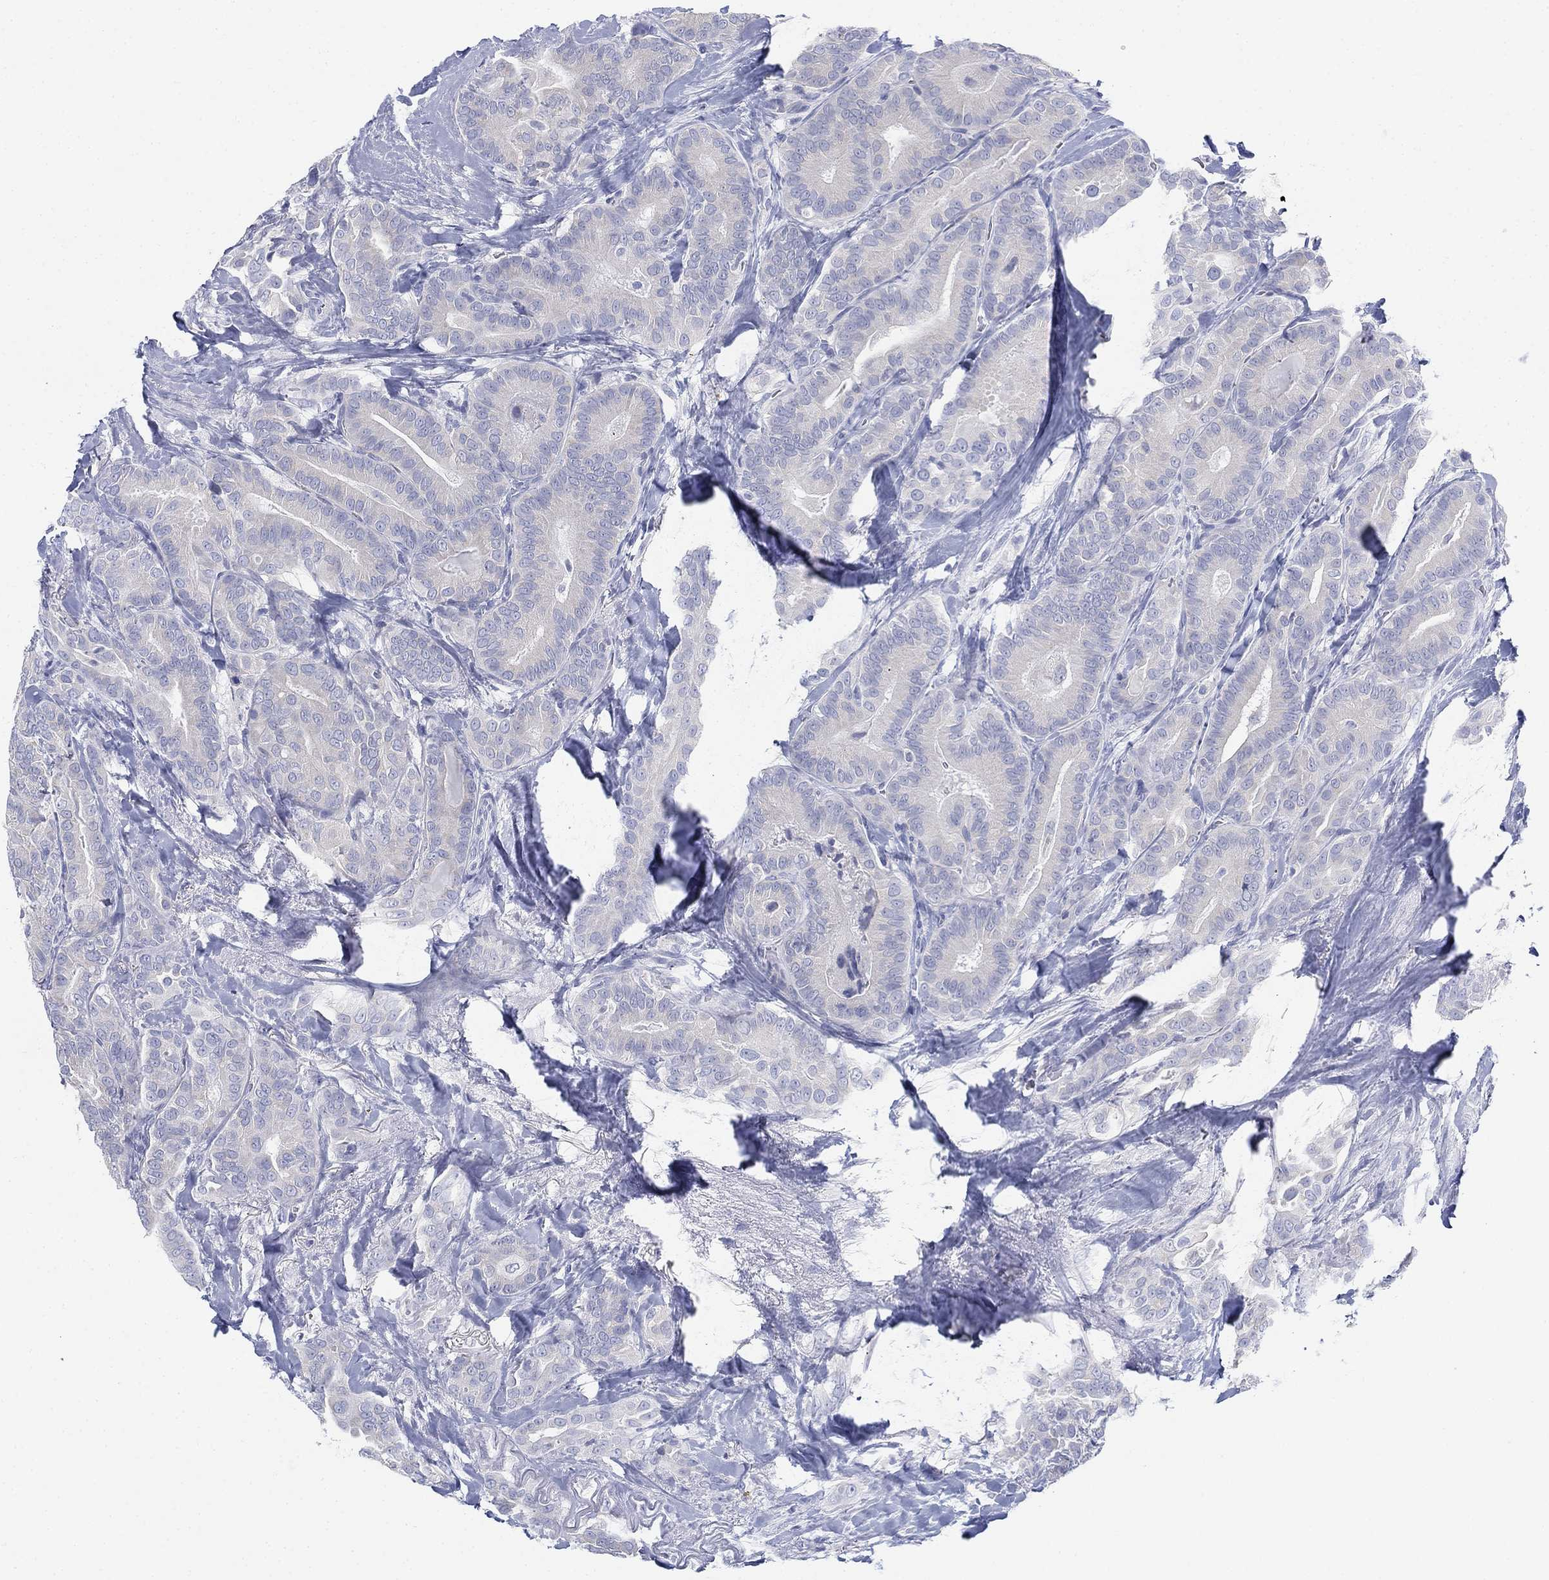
{"staining": {"intensity": "negative", "quantity": "none", "location": "none"}, "tissue": "thyroid cancer", "cell_type": "Tumor cells", "image_type": "cancer", "snomed": [{"axis": "morphology", "description": "Papillary adenocarcinoma, NOS"}, {"axis": "topography", "description": "Thyroid gland"}], "caption": "High magnification brightfield microscopy of thyroid cancer stained with DAB (brown) and counterstained with hematoxylin (blue): tumor cells show no significant staining.", "gene": "GCNA", "patient": {"sex": "male", "age": 61}}